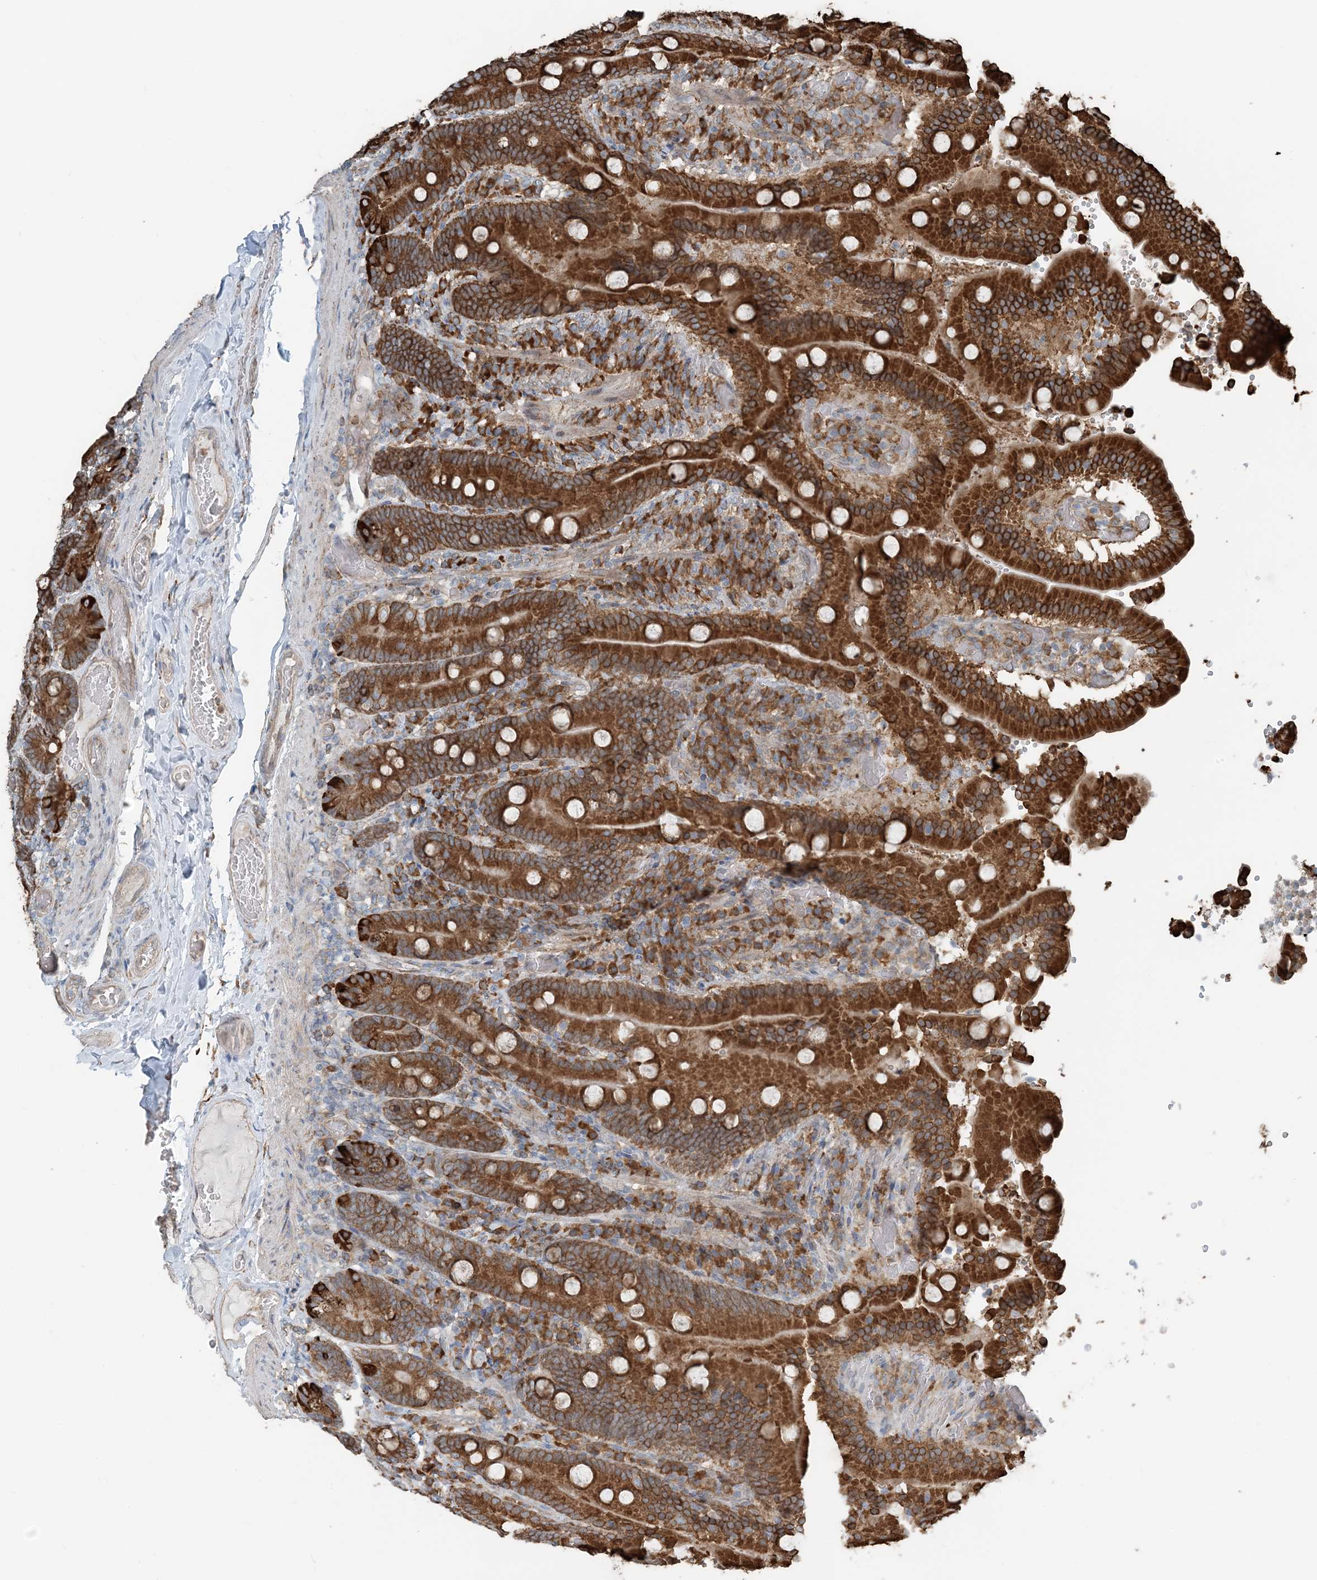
{"staining": {"intensity": "strong", "quantity": ">75%", "location": "cytoplasmic/membranous"}, "tissue": "duodenum", "cell_type": "Glandular cells", "image_type": "normal", "snomed": [{"axis": "morphology", "description": "Normal tissue, NOS"}, {"axis": "topography", "description": "Duodenum"}], "caption": "This photomicrograph shows benign duodenum stained with immunohistochemistry to label a protein in brown. The cytoplasmic/membranous of glandular cells show strong positivity for the protein. Nuclei are counter-stained blue.", "gene": "CERKL", "patient": {"sex": "female", "age": 62}}